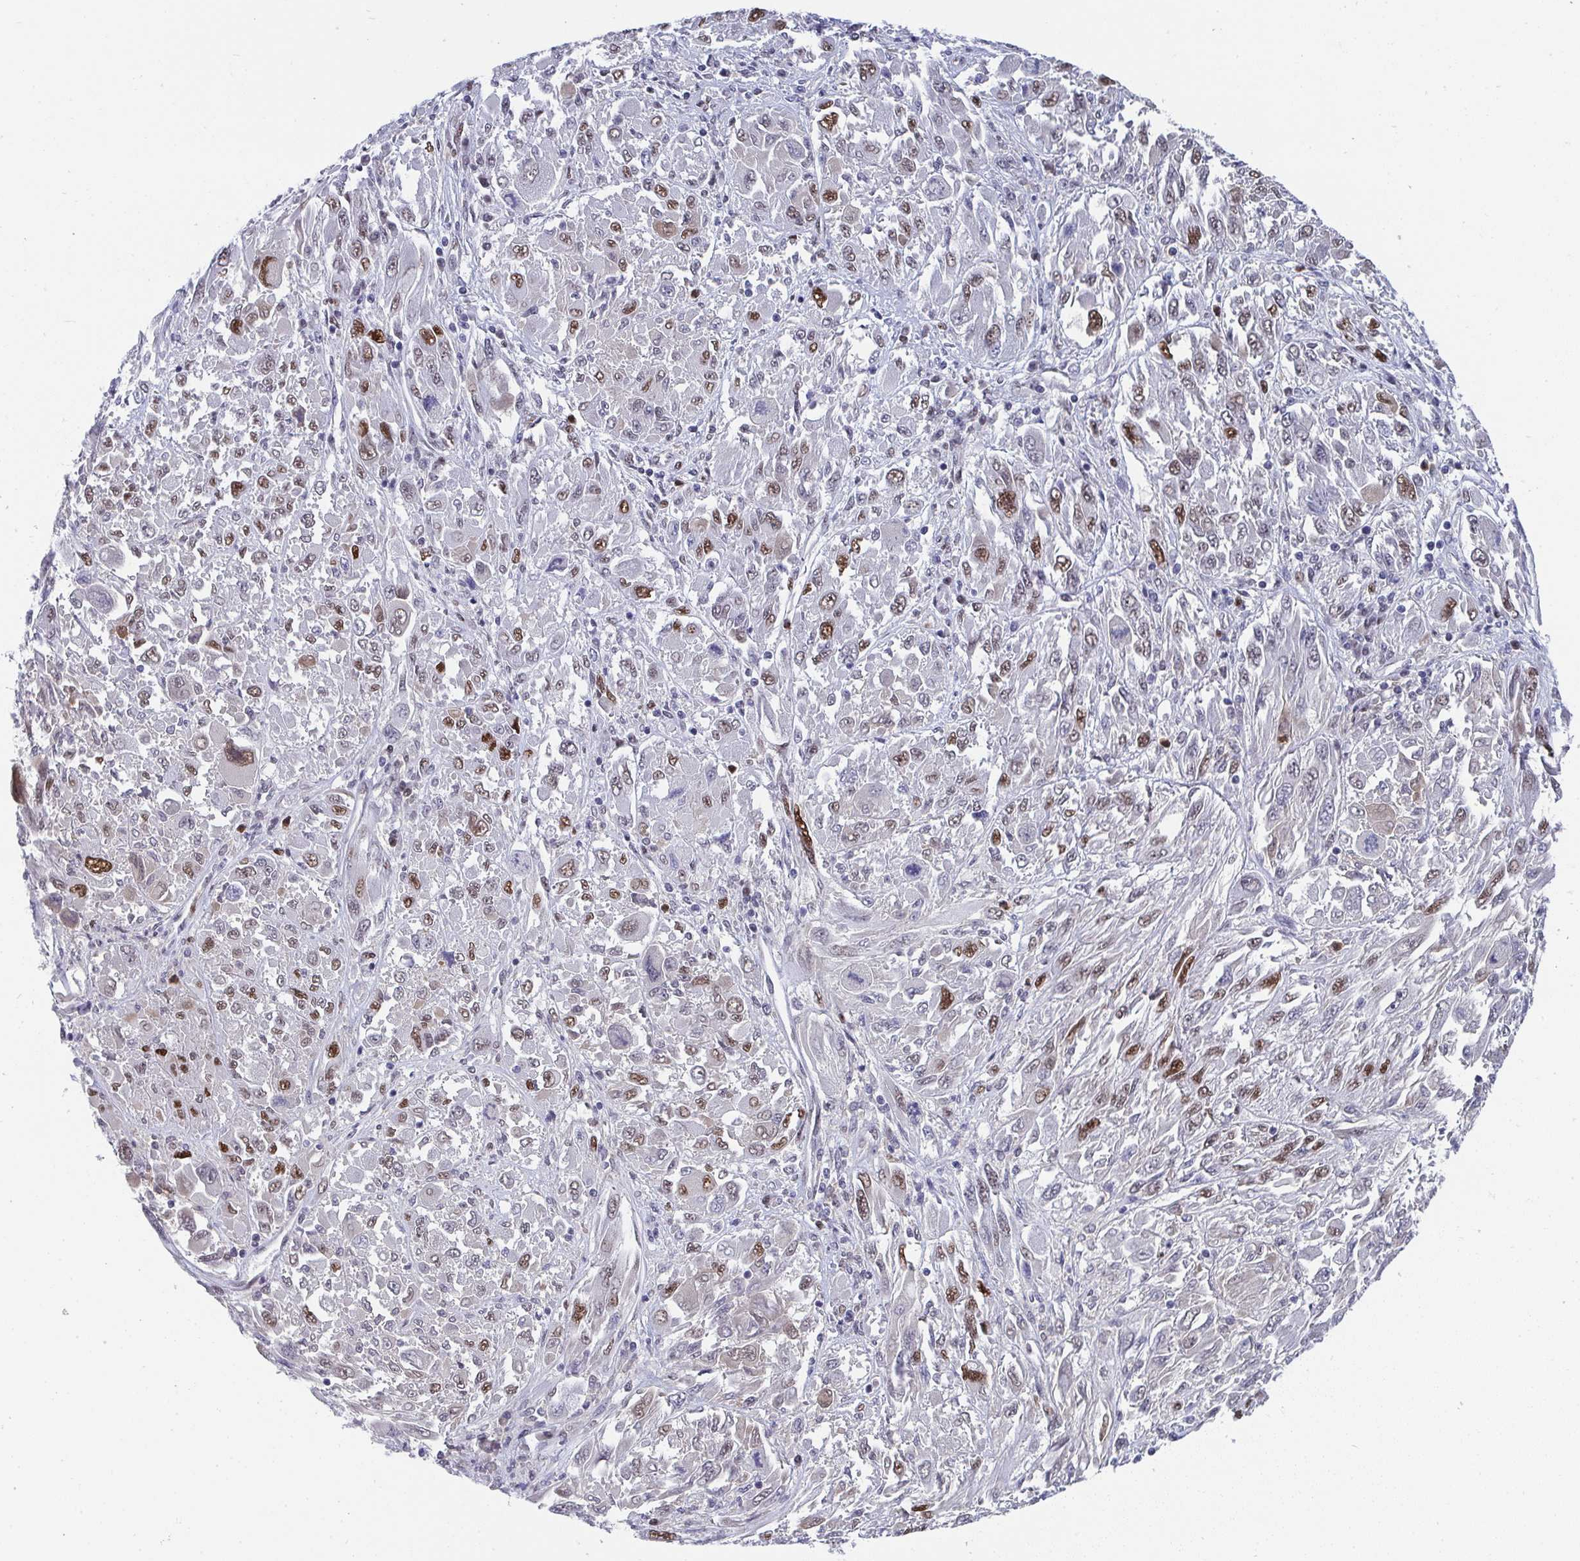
{"staining": {"intensity": "moderate", "quantity": ">75%", "location": "nuclear"}, "tissue": "melanoma", "cell_type": "Tumor cells", "image_type": "cancer", "snomed": [{"axis": "morphology", "description": "Malignant melanoma, NOS"}, {"axis": "topography", "description": "Skin"}], "caption": "About >75% of tumor cells in human malignant melanoma reveal moderate nuclear protein staining as visualized by brown immunohistochemical staining.", "gene": "JDP2", "patient": {"sex": "female", "age": 91}}